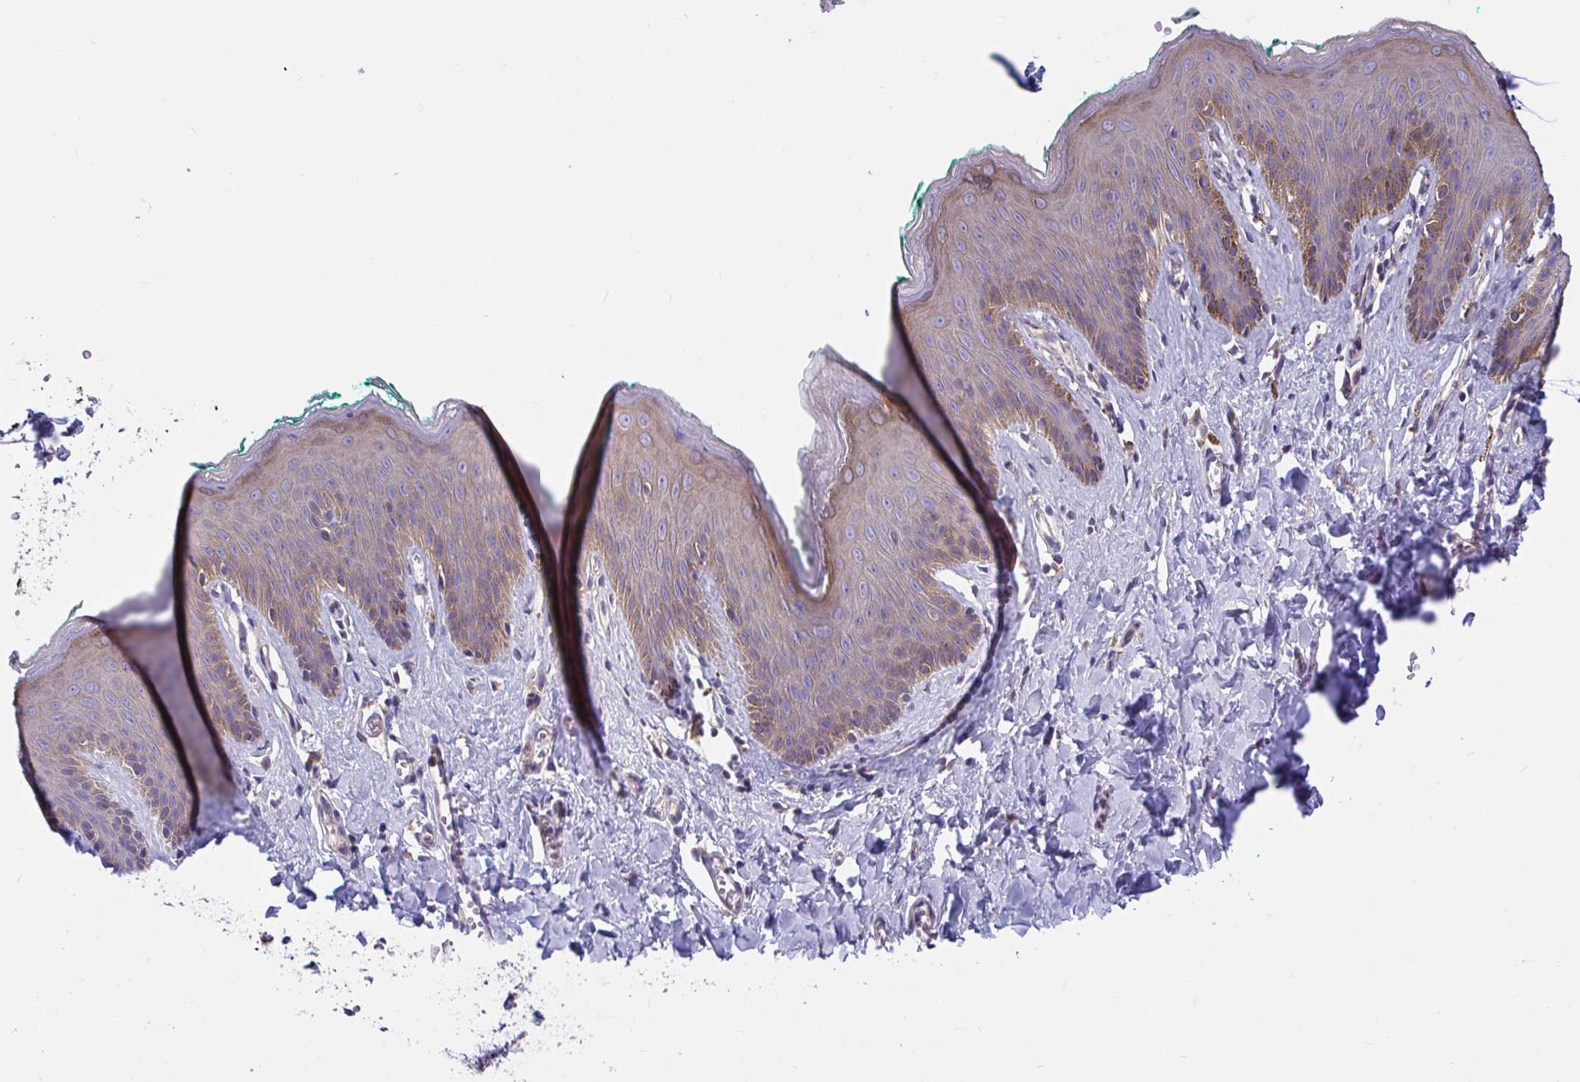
{"staining": {"intensity": "moderate", "quantity": "25%-75%", "location": "cytoplasmic/membranous"}, "tissue": "skin", "cell_type": "Epidermal cells", "image_type": "normal", "snomed": [{"axis": "morphology", "description": "Normal tissue, NOS"}, {"axis": "topography", "description": "Vulva"}, {"axis": "topography", "description": "Peripheral nerve tissue"}], "caption": "Moderate cytoplasmic/membranous positivity is appreciated in about 25%-75% of epidermal cells in unremarkable skin. (DAB = brown stain, brightfield microscopy at high magnification).", "gene": "WBP1", "patient": {"sex": "female", "age": 66}}